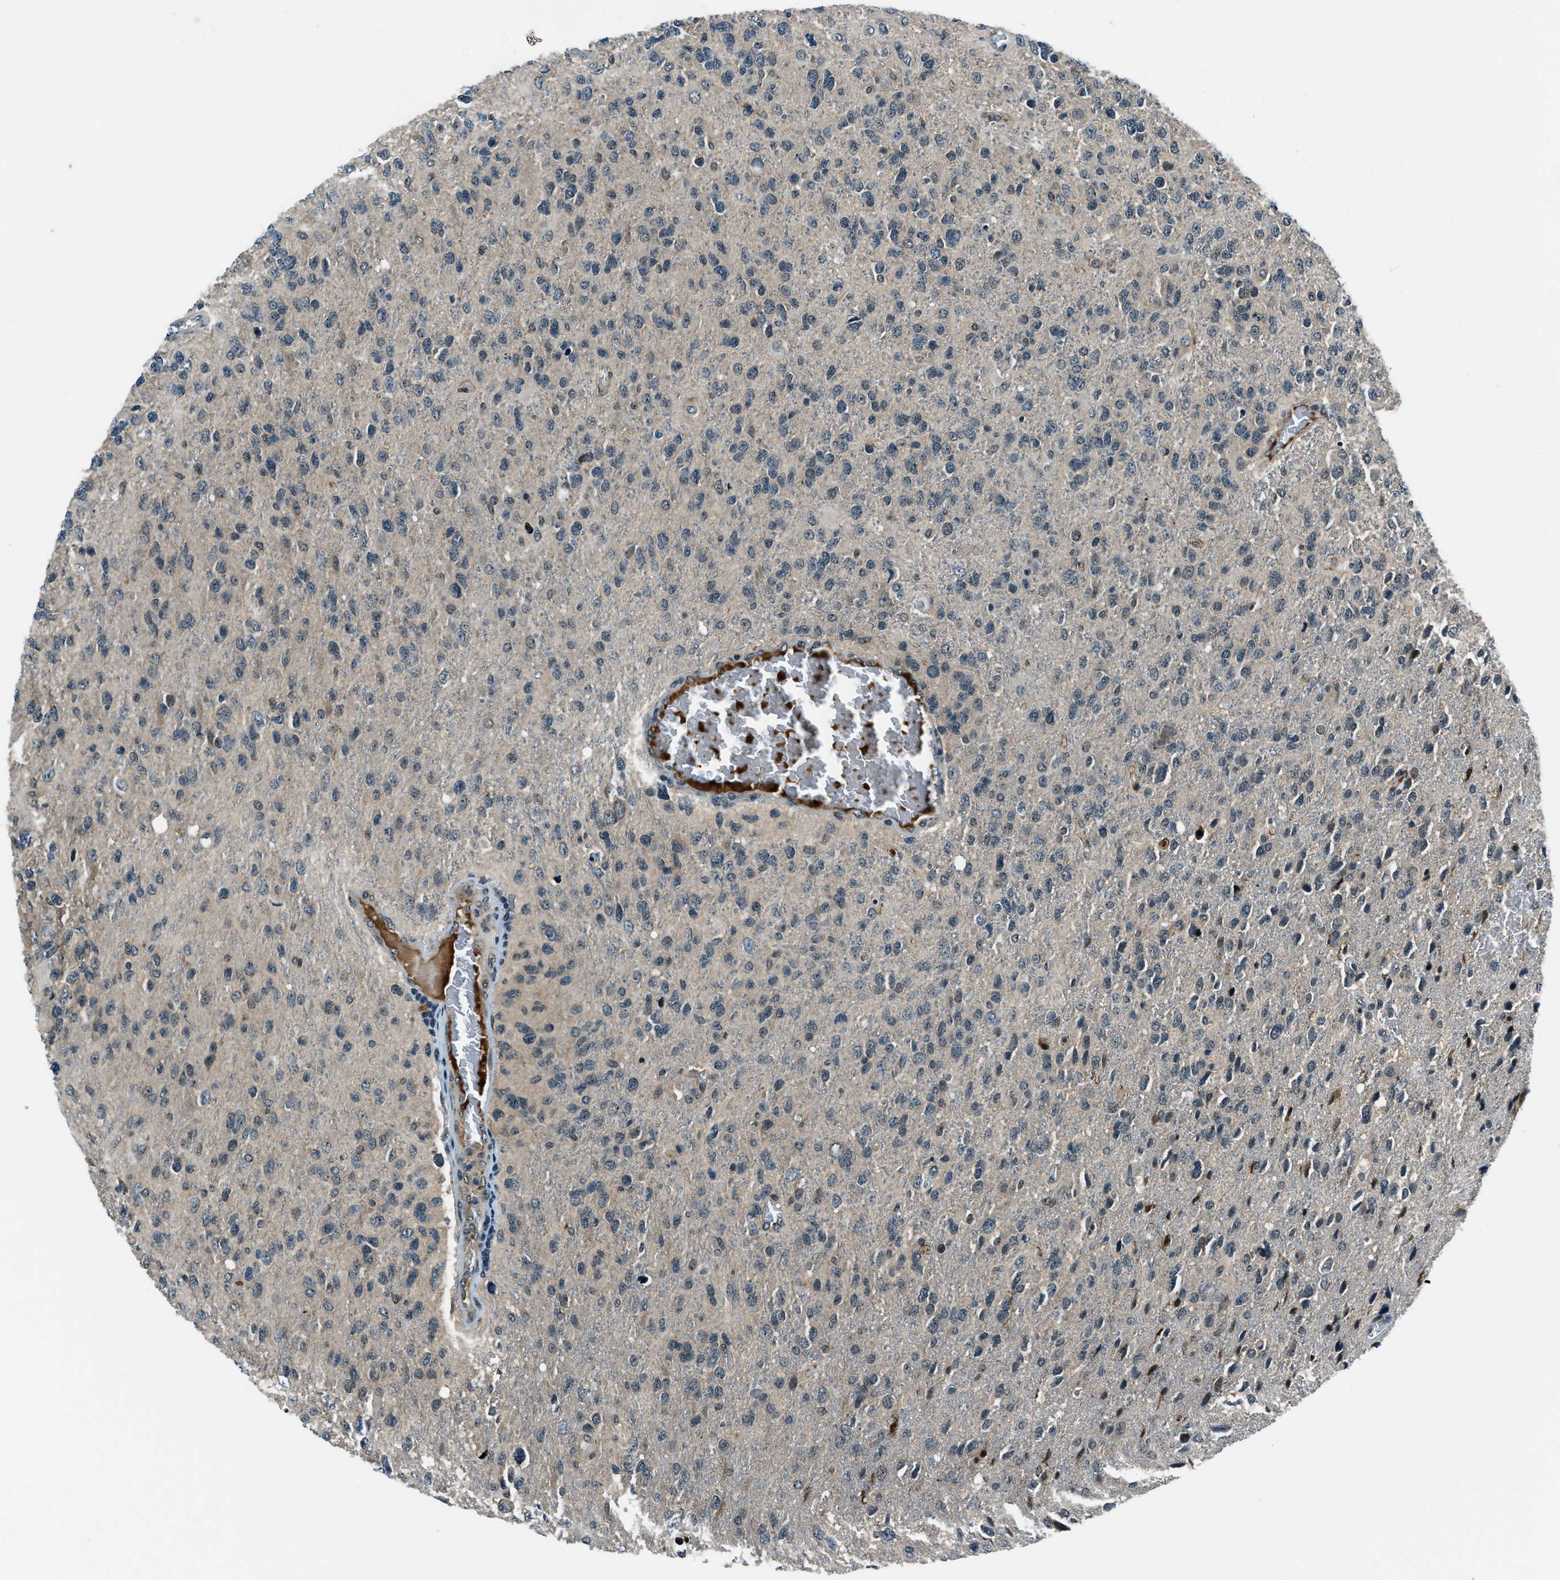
{"staining": {"intensity": "weak", "quantity": "<25%", "location": "cytoplasmic/membranous,nuclear"}, "tissue": "glioma", "cell_type": "Tumor cells", "image_type": "cancer", "snomed": [{"axis": "morphology", "description": "Glioma, malignant, High grade"}, {"axis": "topography", "description": "Brain"}], "caption": "Immunohistochemistry (IHC) image of neoplastic tissue: high-grade glioma (malignant) stained with DAB (3,3'-diaminobenzidine) demonstrates no significant protein expression in tumor cells.", "gene": "ACTL9", "patient": {"sex": "female", "age": 58}}